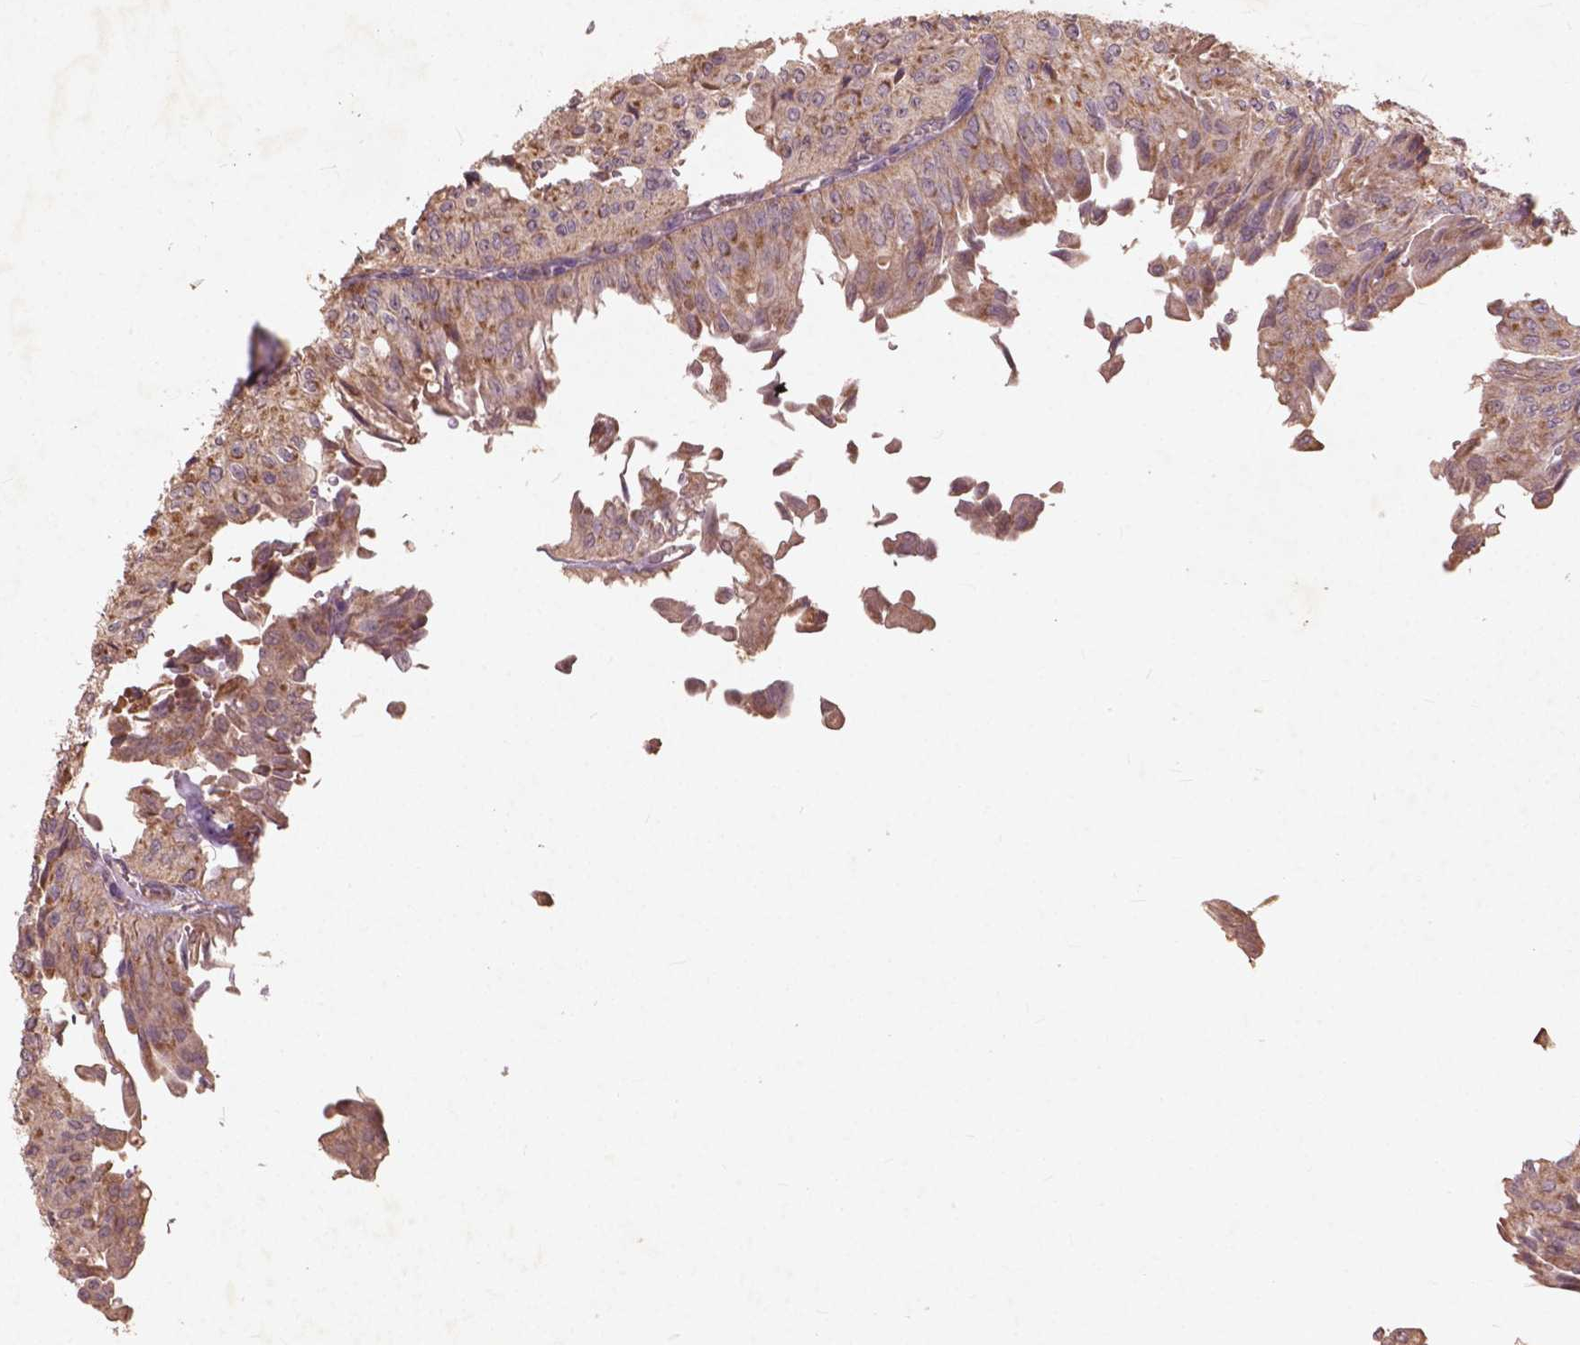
{"staining": {"intensity": "moderate", "quantity": ">75%", "location": "cytoplasmic/membranous"}, "tissue": "urothelial cancer", "cell_type": "Tumor cells", "image_type": "cancer", "snomed": [{"axis": "morphology", "description": "Urothelial carcinoma, NOS"}, {"axis": "topography", "description": "Urinary bladder"}], "caption": "Immunohistochemical staining of transitional cell carcinoma displays medium levels of moderate cytoplasmic/membranous protein staining in about >75% of tumor cells.", "gene": "ST6GALNAC5", "patient": {"sex": "male", "age": 62}}